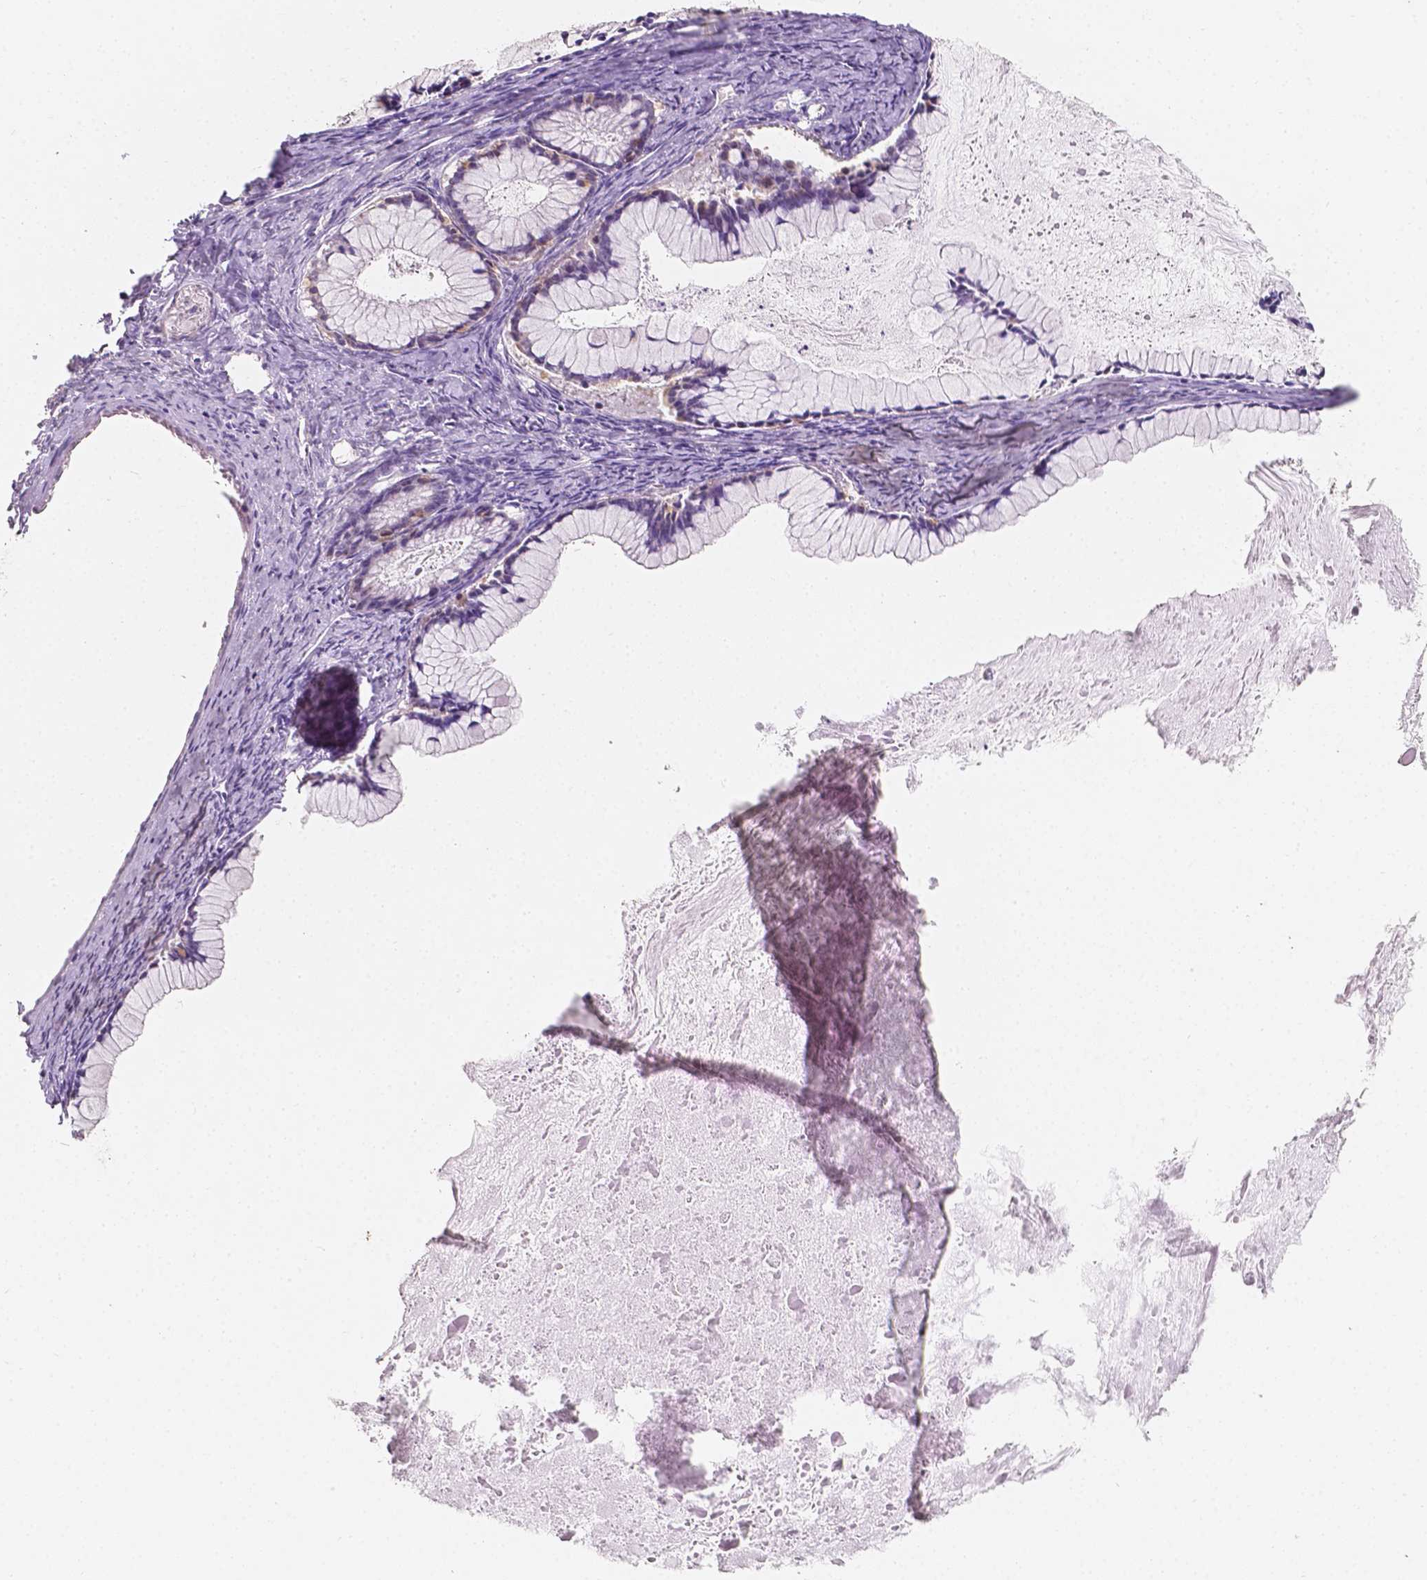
{"staining": {"intensity": "negative", "quantity": "none", "location": "none"}, "tissue": "ovarian cancer", "cell_type": "Tumor cells", "image_type": "cancer", "snomed": [{"axis": "morphology", "description": "Cystadenocarcinoma, mucinous, NOS"}, {"axis": "topography", "description": "Ovary"}], "caption": "Image shows no significant protein positivity in tumor cells of ovarian cancer.", "gene": "TAL1", "patient": {"sex": "female", "age": 41}}